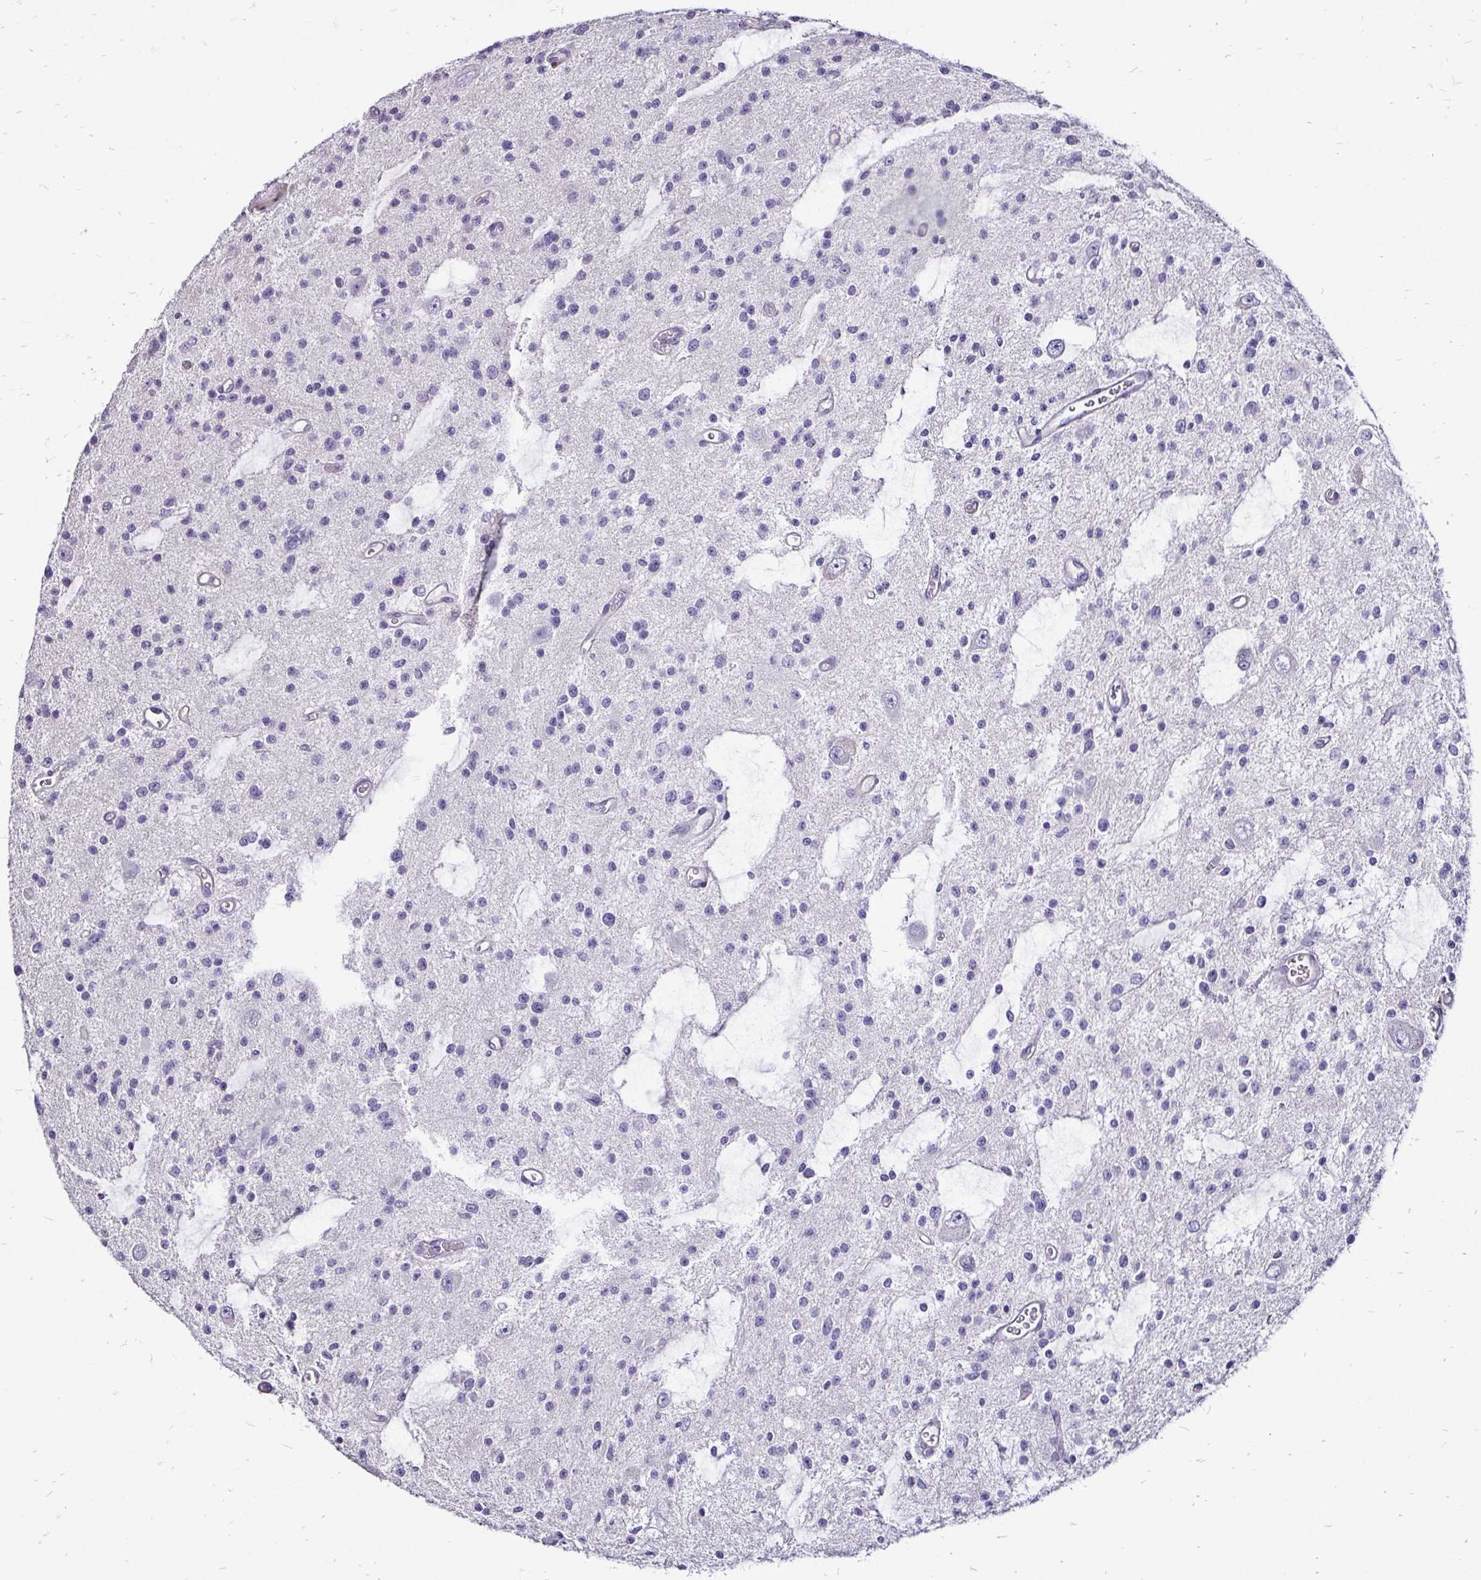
{"staining": {"intensity": "negative", "quantity": "none", "location": "none"}, "tissue": "glioma", "cell_type": "Tumor cells", "image_type": "cancer", "snomed": [{"axis": "morphology", "description": "Glioma, malignant, Low grade"}, {"axis": "topography", "description": "Brain"}], "caption": "This is a image of immunohistochemistry staining of low-grade glioma (malignant), which shows no staining in tumor cells.", "gene": "ZFP1", "patient": {"sex": "male", "age": 43}}